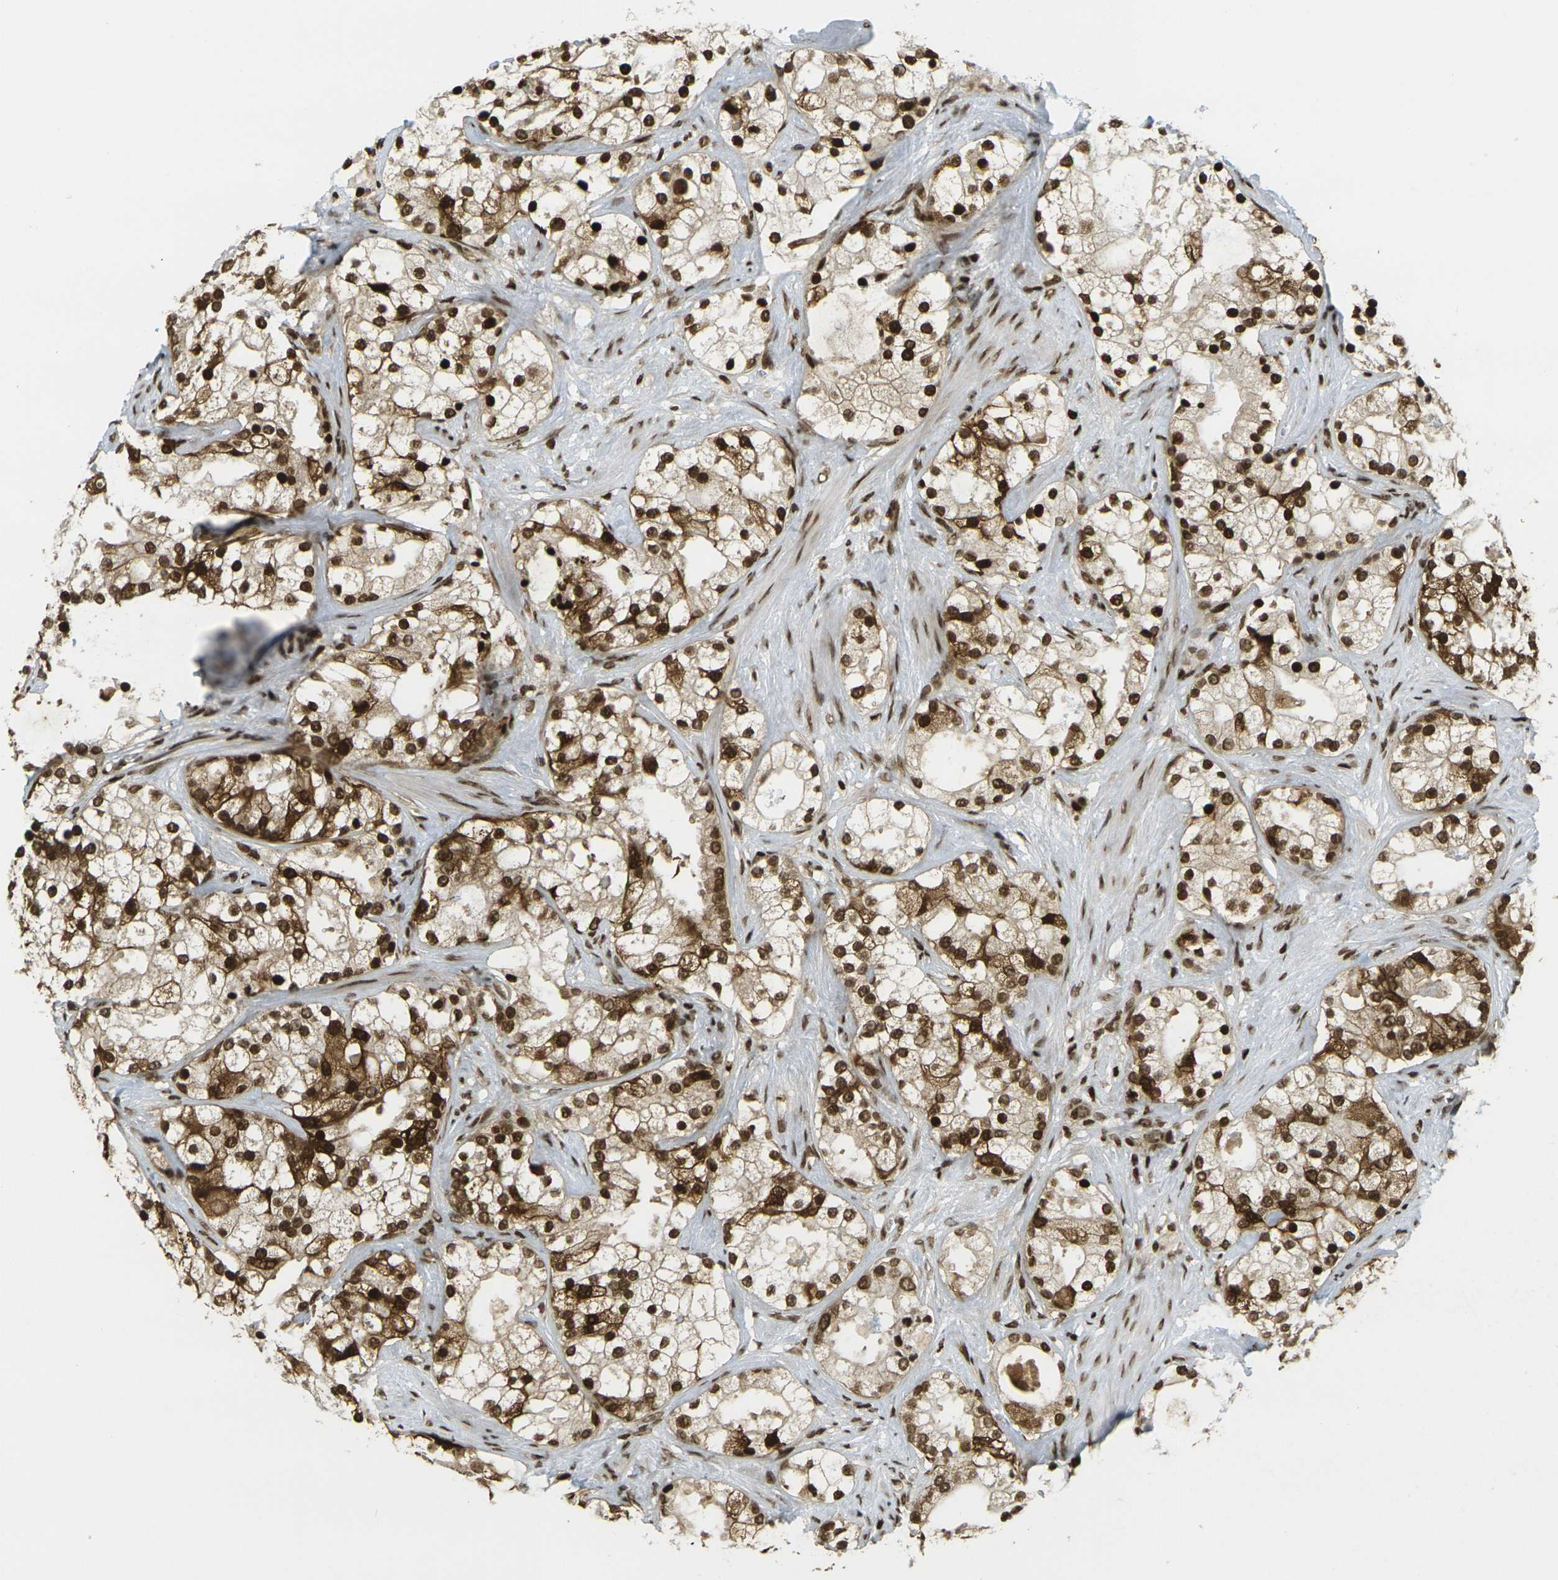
{"staining": {"intensity": "strong", "quantity": ">75%", "location": "cytoplasmic/membranous,nuclear"}, "tissue": "prostate cancer", "cell_type": "Tumor cells", "image_type": "cancer", "snomed": [{"axis": "morphology", "description": "Adenocarcinoma, Low grade"}, {"axis": "topography", "description": "Prostate"}], "caption": "Approximately >75% of tumor cells in prostate cancer demonstrate strong cytoplasmic/membranous and nuclear protein staining as visualized by brown immunohistochemical staining.", "gene": "RUVBL2", "patient": {"sex": "male", "age": 58}}